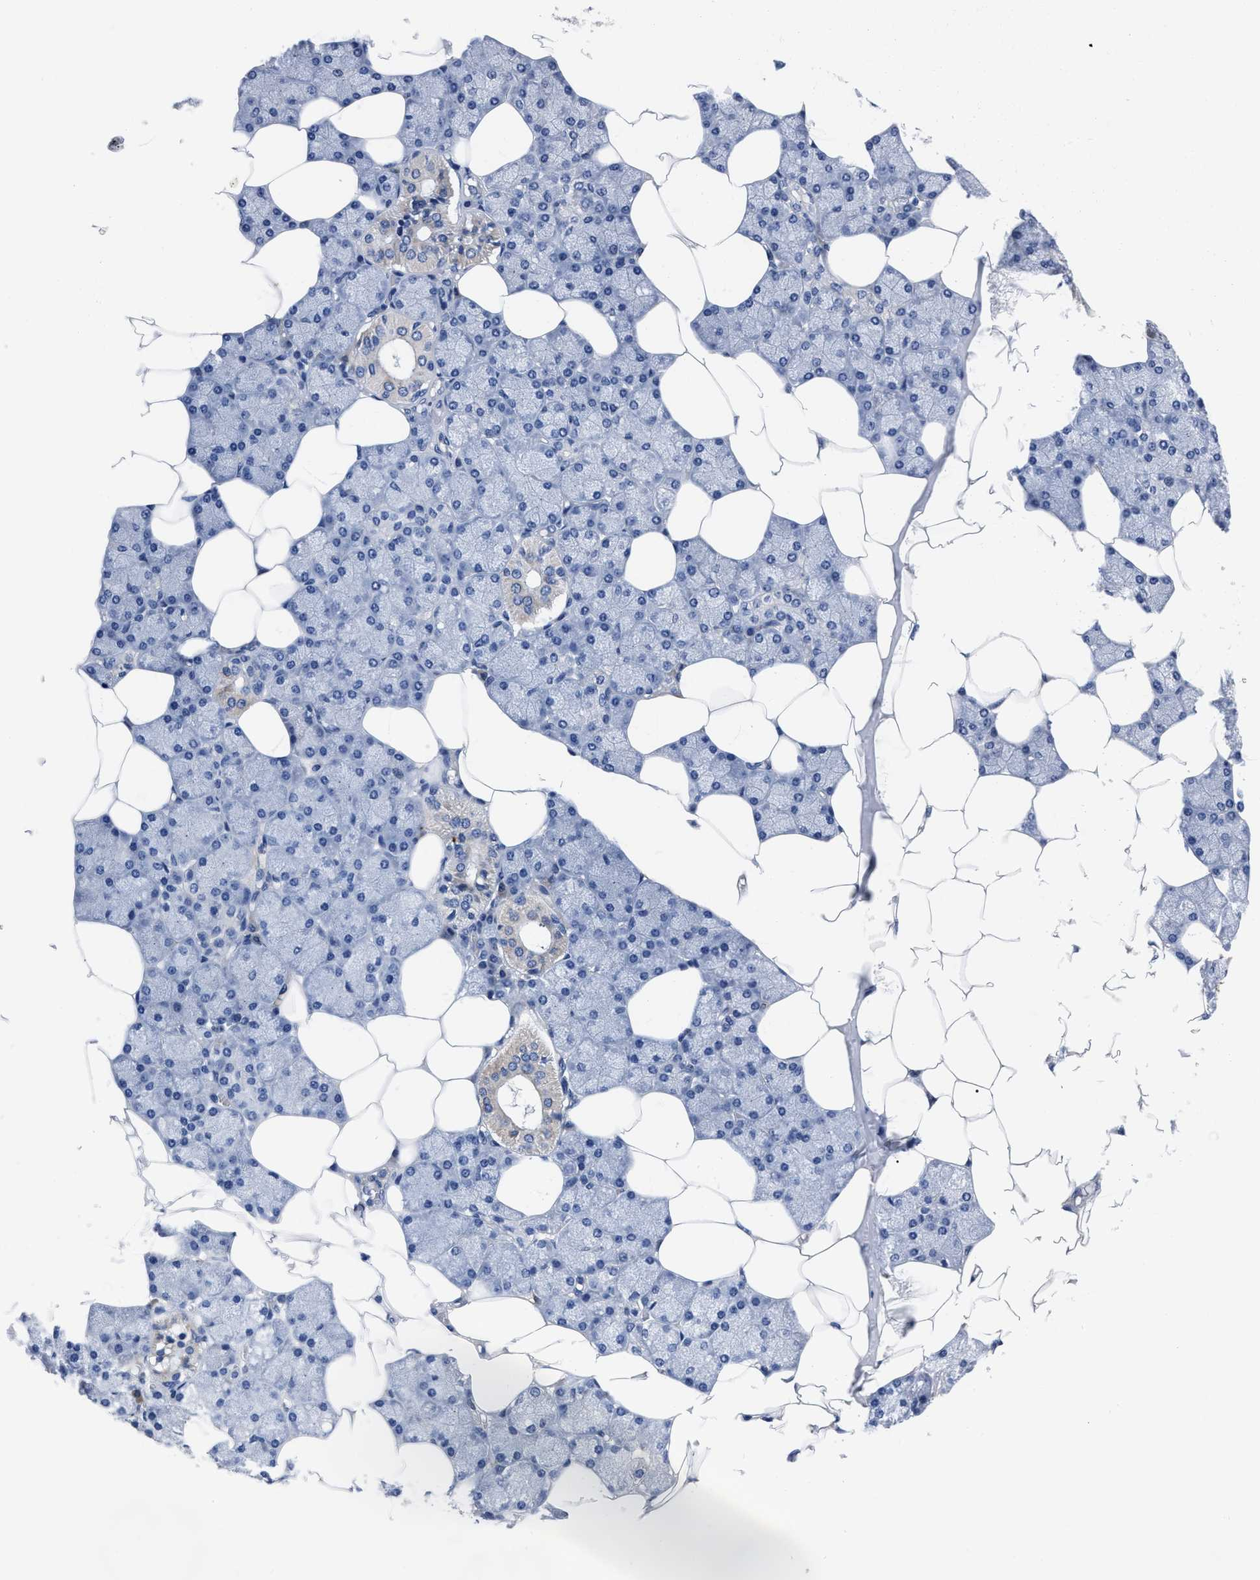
{"staining": {"intensity": "weak", "quantity": "<25%", "location": "cytoplasmic/membranous"}, "tissue": "salivary gland", "cell_type": "Glandular cells", "image_type": "normal", "snomed": [{"axis": "morphology", "description": "Normal tissue, NOS"}, {"axis": "topography", "description": "Salivary gland"}], "caption": "DAB immunohistochemical staining of benign human salivary gland demonstrates no significant expression in glandular cells.", "gene": "MOV10L1", "patient": {"sex": "male", "age": 62}}